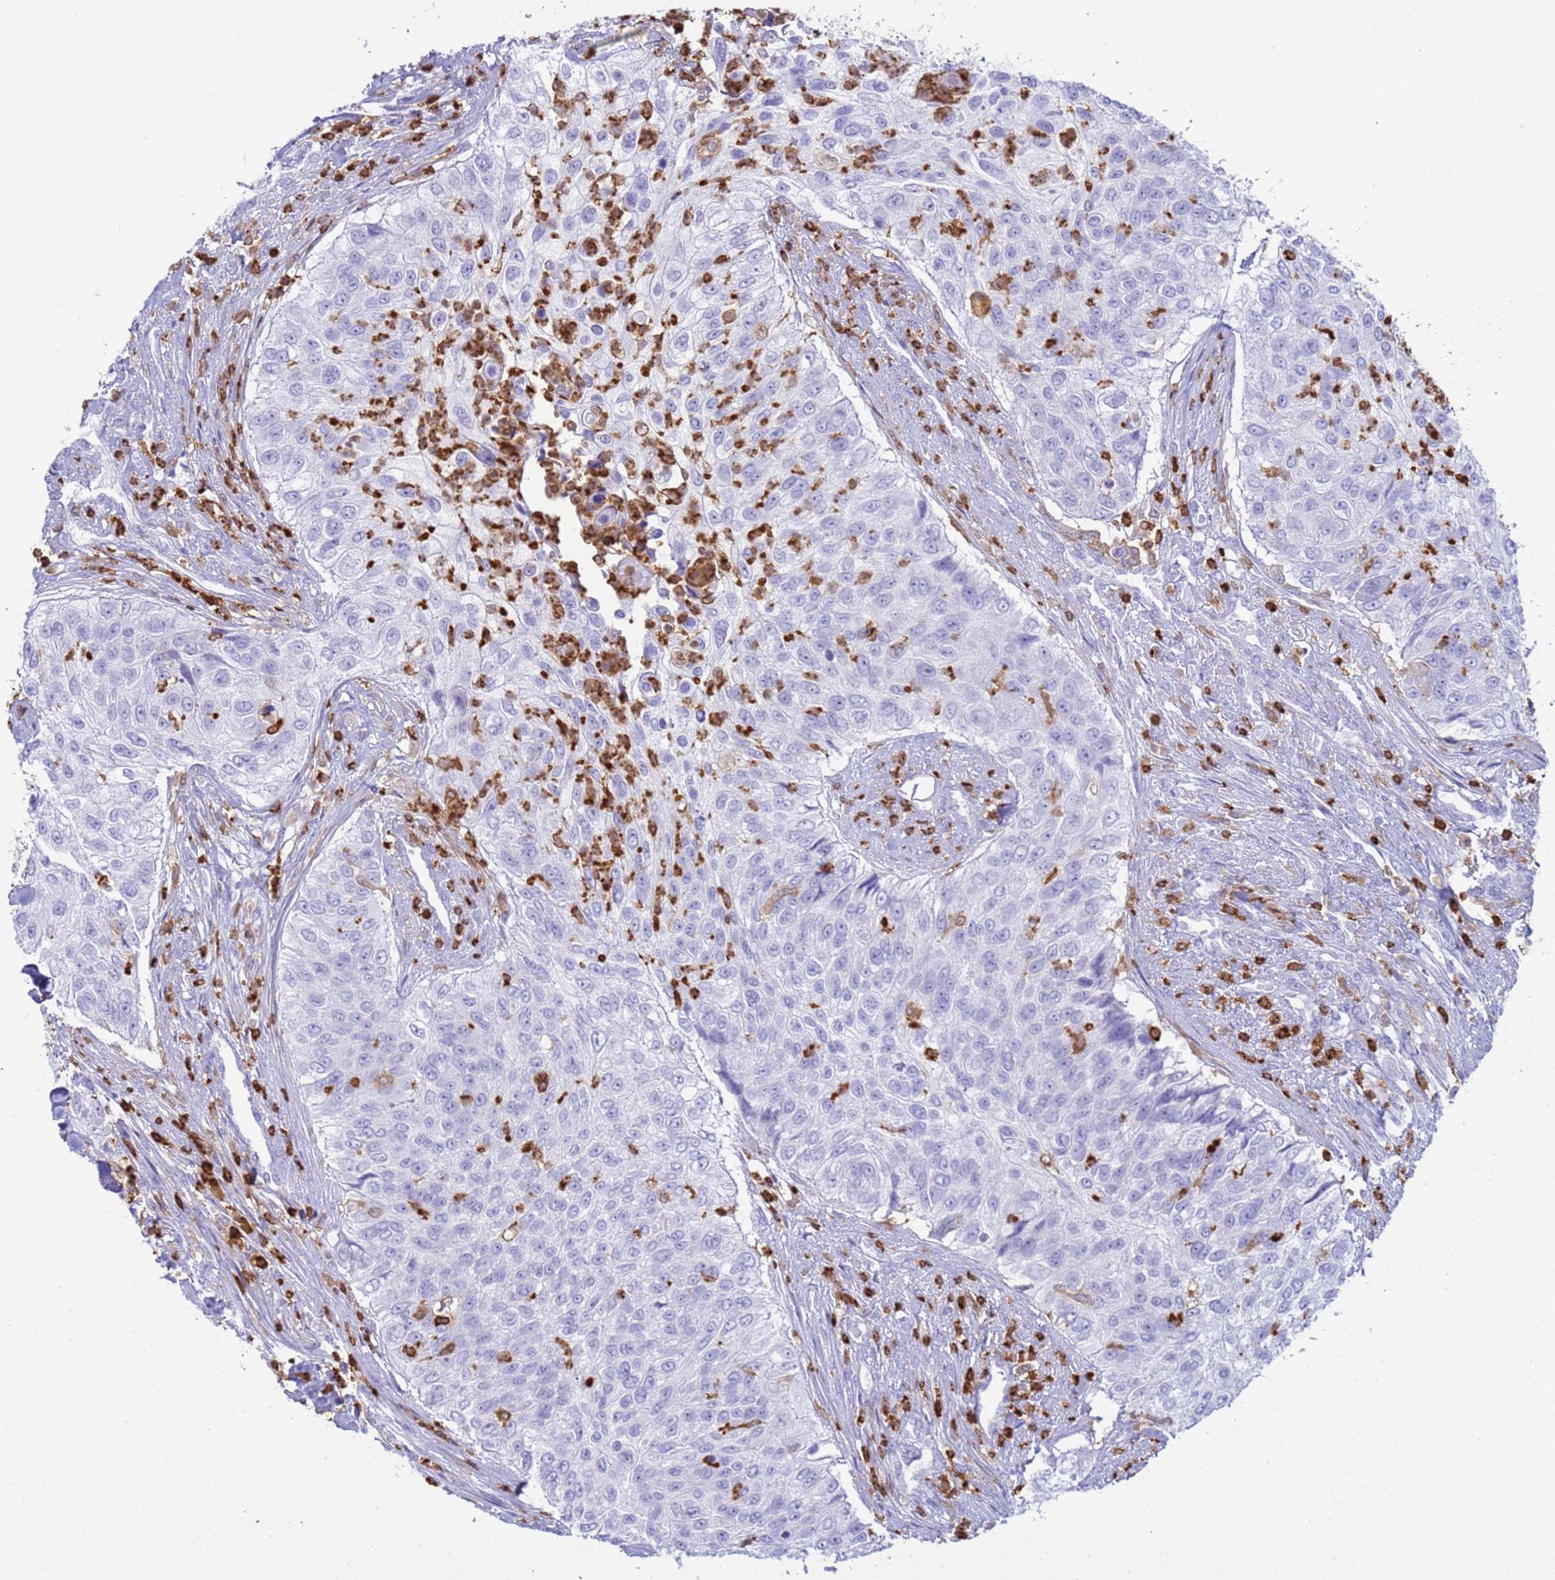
{"staining": {"intensity": "negative", "quantity": "none", "location": "none"}, "tissue": "urothelial cancer", "cell_type": "Tumor cells", "image_type": "cancer", "snomed": [{"axis": "morphology", "description": "Urothelial carcinoma, High grade"}, {"axis": "topography", "description": "Urinary bladder"}], "caption": "High magnification brightfield microscopy of urothelial cancer stained with DAB (3,3'-diaminobenzidine) (brown) and counterstained with hematoxylin (blue): tumor cells show no significant positivity.", "gene": "IRF5", "patient": {"sex": "female", "age": 60}}